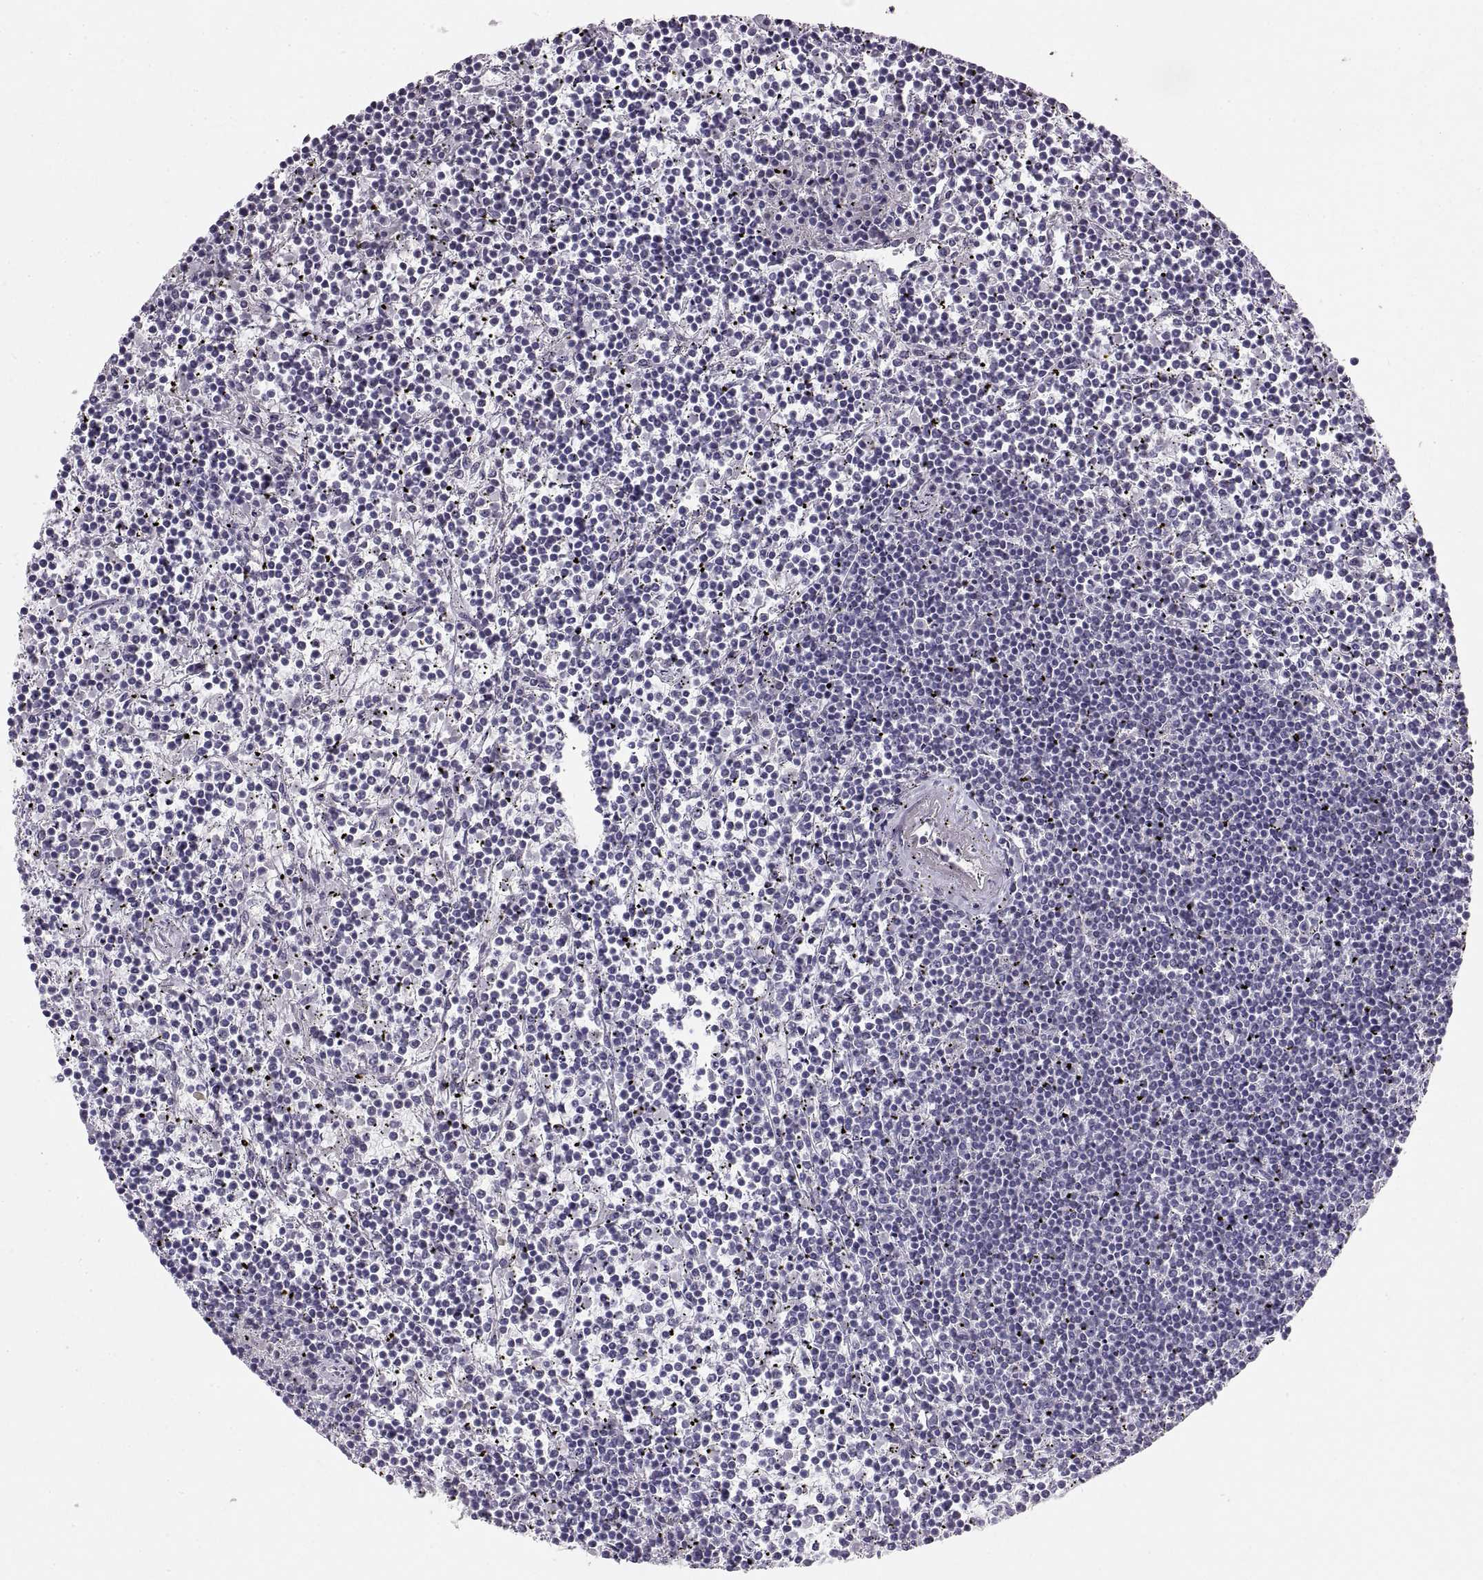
{"staining": {"intensity": "negative", "quantity": "none", "location": "none"}, "tissue": "lymphoma", "cell_type": "Tumor cells", "image_type": "cancer", "snomed": [{"axis": "morphology", "description": "Malignant lymphoma, non-Hodgkin's type, Low grade"}, {"axis": "topography", "description": "Spleen"}], "caption": "Tumor cells show no significant expression in lymphoma.", "gene": "NANOS3", "patient": {"sex": "female", "age": 19}}